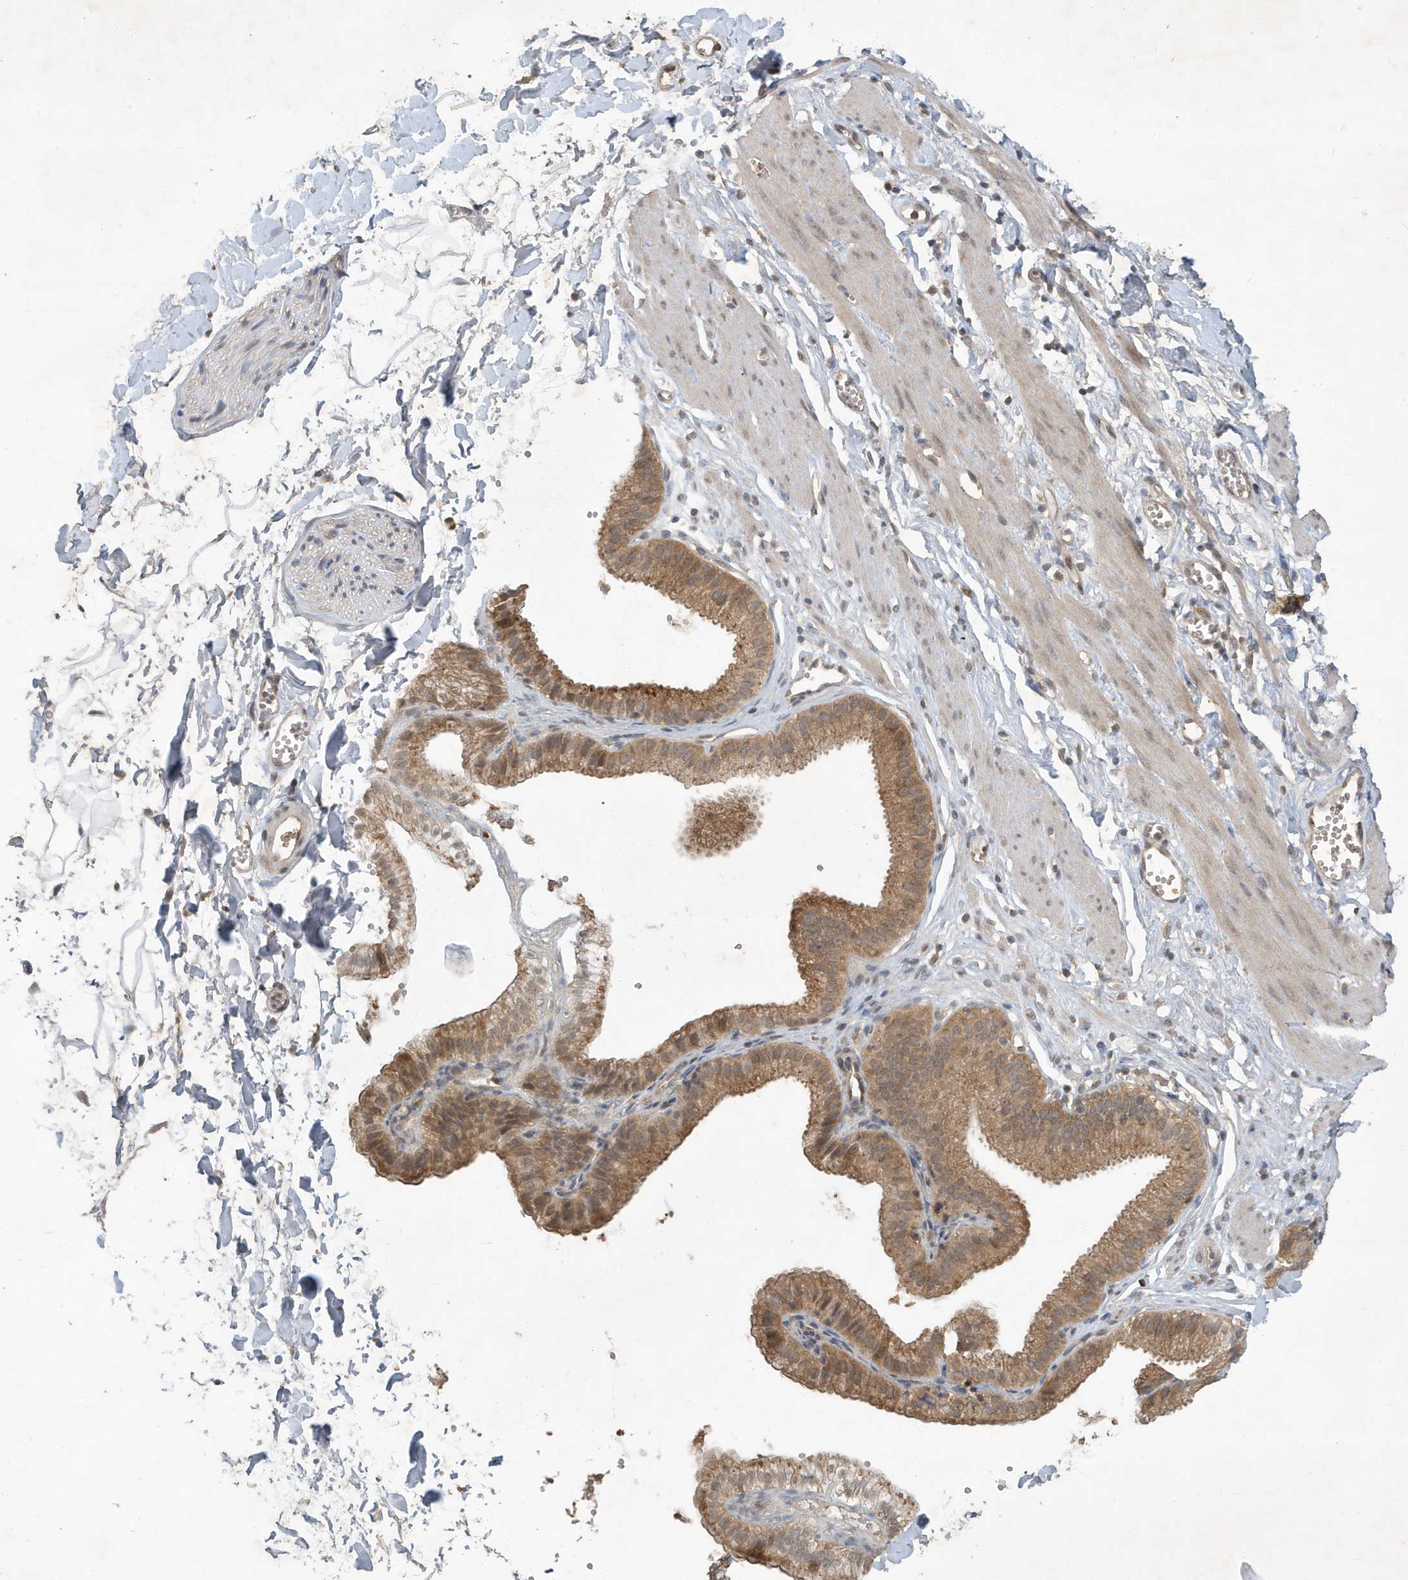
{"staining": {"intensity": "negative", "quantity": "none", "location": "none"}, "tissue": "adipose tissue", "cell_type": "Adipocytes", "image_type": "normal", "snomed": [{"axis": "morphology", "description": "Normal tissue, NOS"}, {"axis": "topography", "description": "Gallbladder"}, {"axis": "topography", "description": "Peripheral nerve tissue"}], "caption": "A high-resolution photomicrograph shows immunohistochemistry (IHC) staining of normal adipose tissue, which demonstrates no significant expression in adipocytes.", "gene": "ABCB9", "patient": {"sex": "male", "age": 38}}